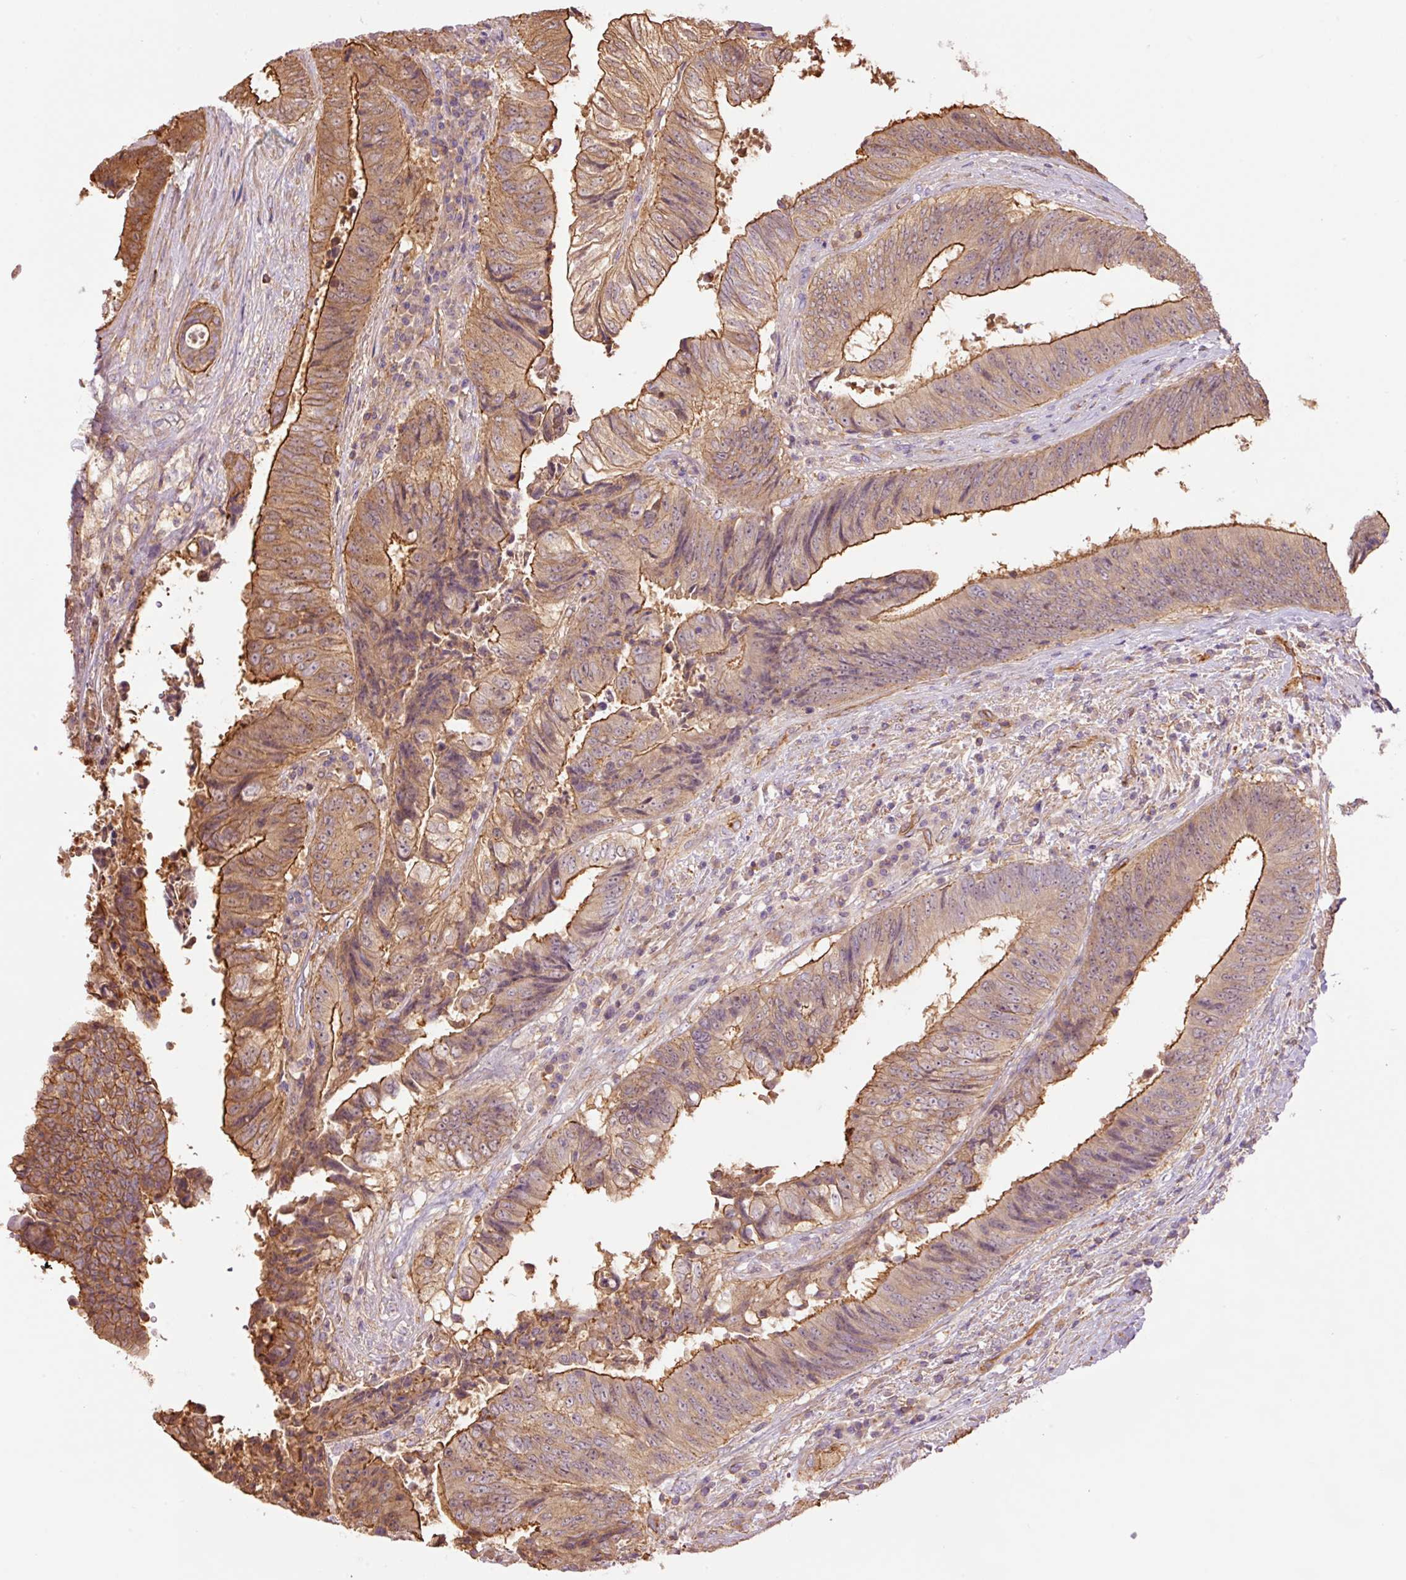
{"staining": {"intensity": "moderate", "quantity": ">75%", "location": "cytoplasmic/membranous"}, "tissue": "colorectal cancer", "cell_type": "Tumor cells", "image_type": "cancer", "snomed": [{"axis": "morphology", "description": "Adenocarcinoma, NOS"}, {"axis": "topography", "description": "Rectum"}], "caption": "A brown stain highlights moderate cytoplasmic/membranous expression of a protein in human colorectal cancer (adenocarcinoma) tumor cells. Using DAB (brown) and hematoxylin (blue) stains, captured at high magnification using brightfield microscopy.", "gene": "PPP1R1B", "patient": {"sex": "male", "age": 72}}